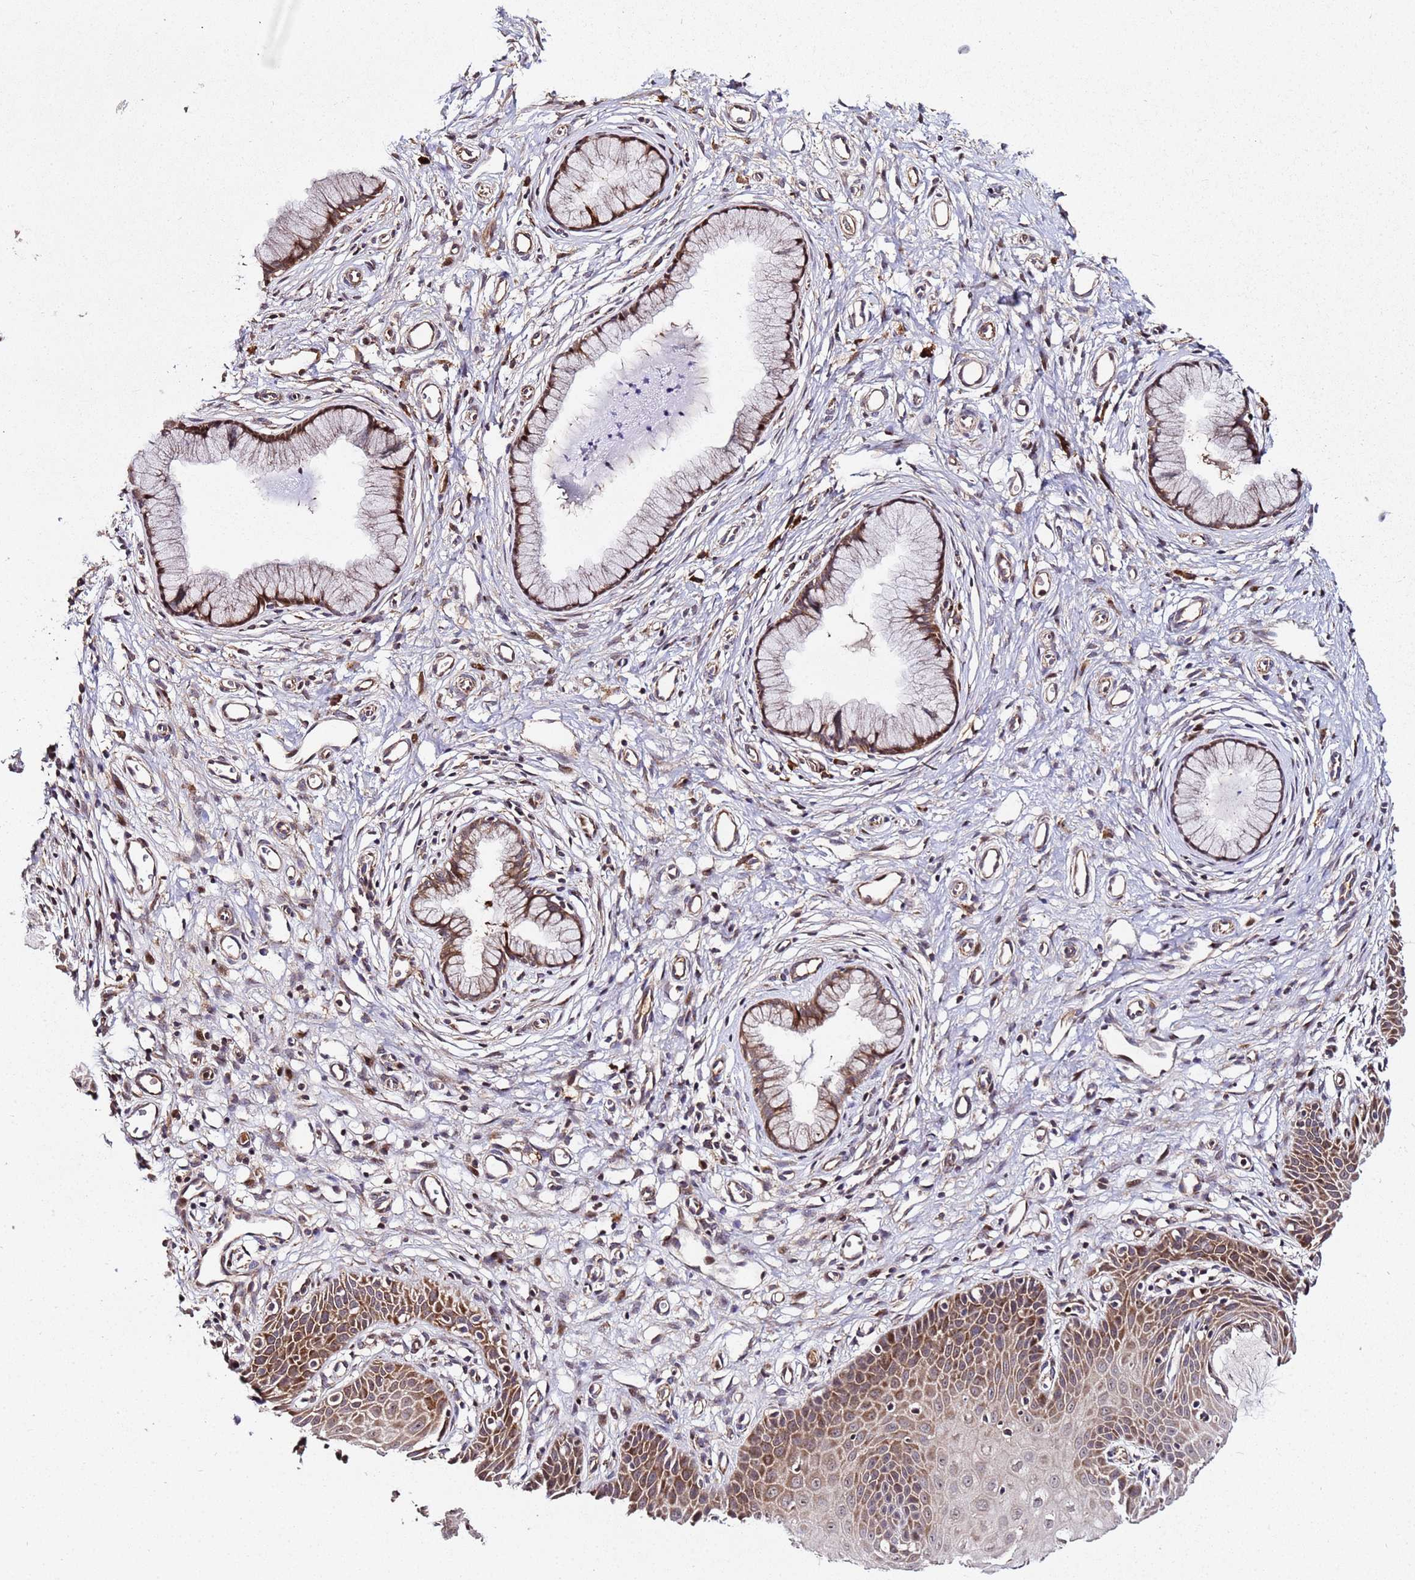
{"staining": {"intensity": "strong", "quantity": ">75%", "location": "cytoplasmic/membranous,nuclear"}, "tissue": "cervix", "cell_type": "Glandular cells", "image_type": "normal", "snomed": [{"axis": "morphology", "description": "Normal tissue, NOS"}, {"axis": "topography", "description": "Cervix"}], "caption": "This is an image of immunohistochemistry (IHC) staining of benign cervix, which shows strong positivity in the cytoplasmic/membranous,nuclear of glandular cells.", "gene": "WNK4", "patient": {"sex": "female", "age": 36}}